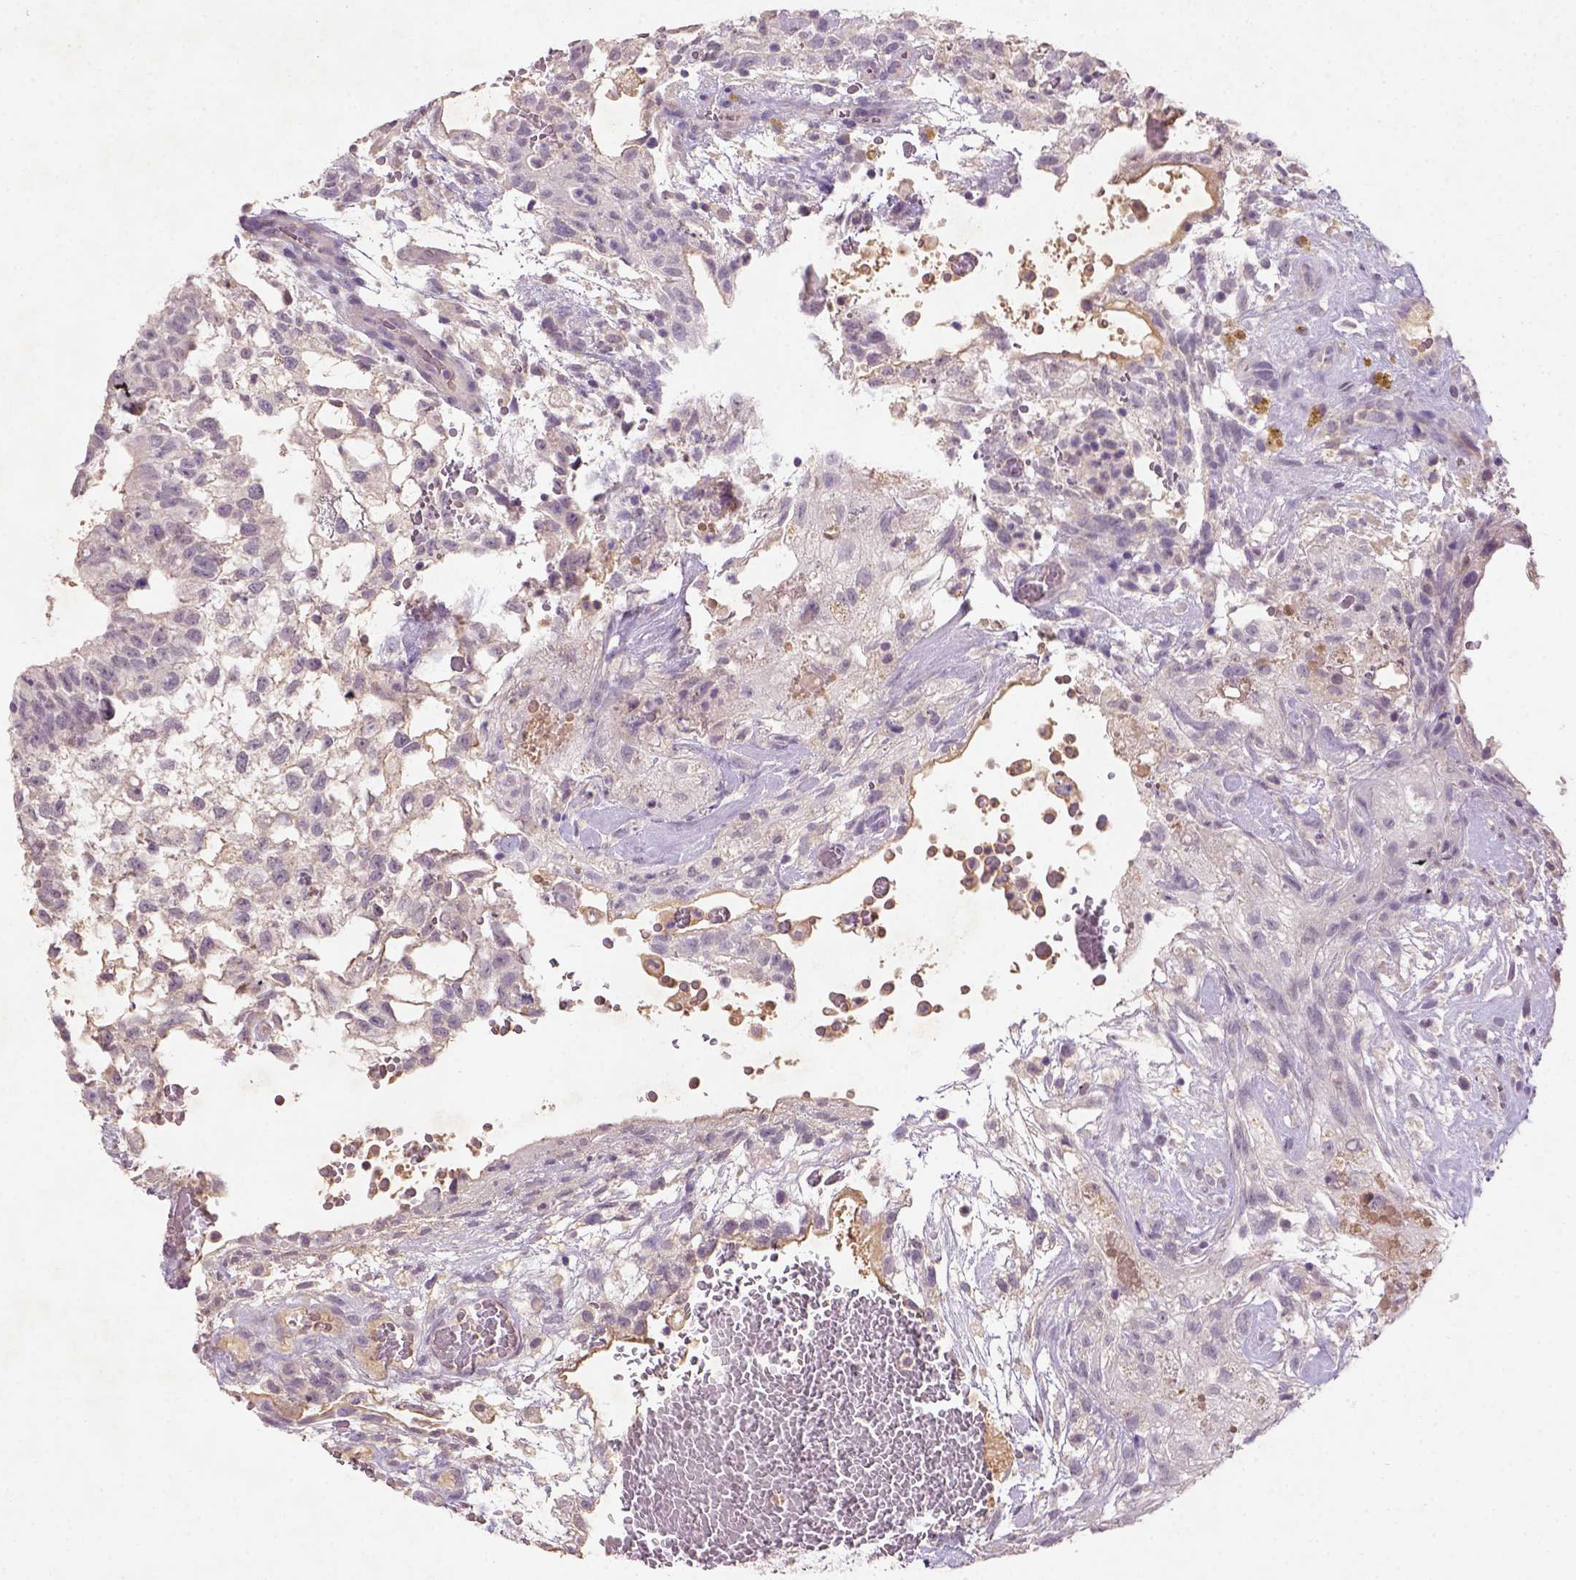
{"staining": {"intensity": "negative", "quantity": "none", "location": "none"}, "tissue": "testis cancer", "cell_type": "Tumor cells", "image_type": "cancer", "snomed": [{"axis": "morphology", "description": "Normal tissue, NOS"}, {"axis": "morphology", "description": "Carcinoma, Embryonal, NOS"}, {"axis": "topography", "description": "Testis"}], "caption": "Immunohistochemistry (IHC) image of neoplastic tissue: testis cancer stained with DAB (3,3'-diaminobenzidine) reveals no significant protein staining in tumor cells. (DAB IHC with hematoxylin counter stain).", "gene": "NLGN2", "patient": {"sex": "male", "age": 32}}